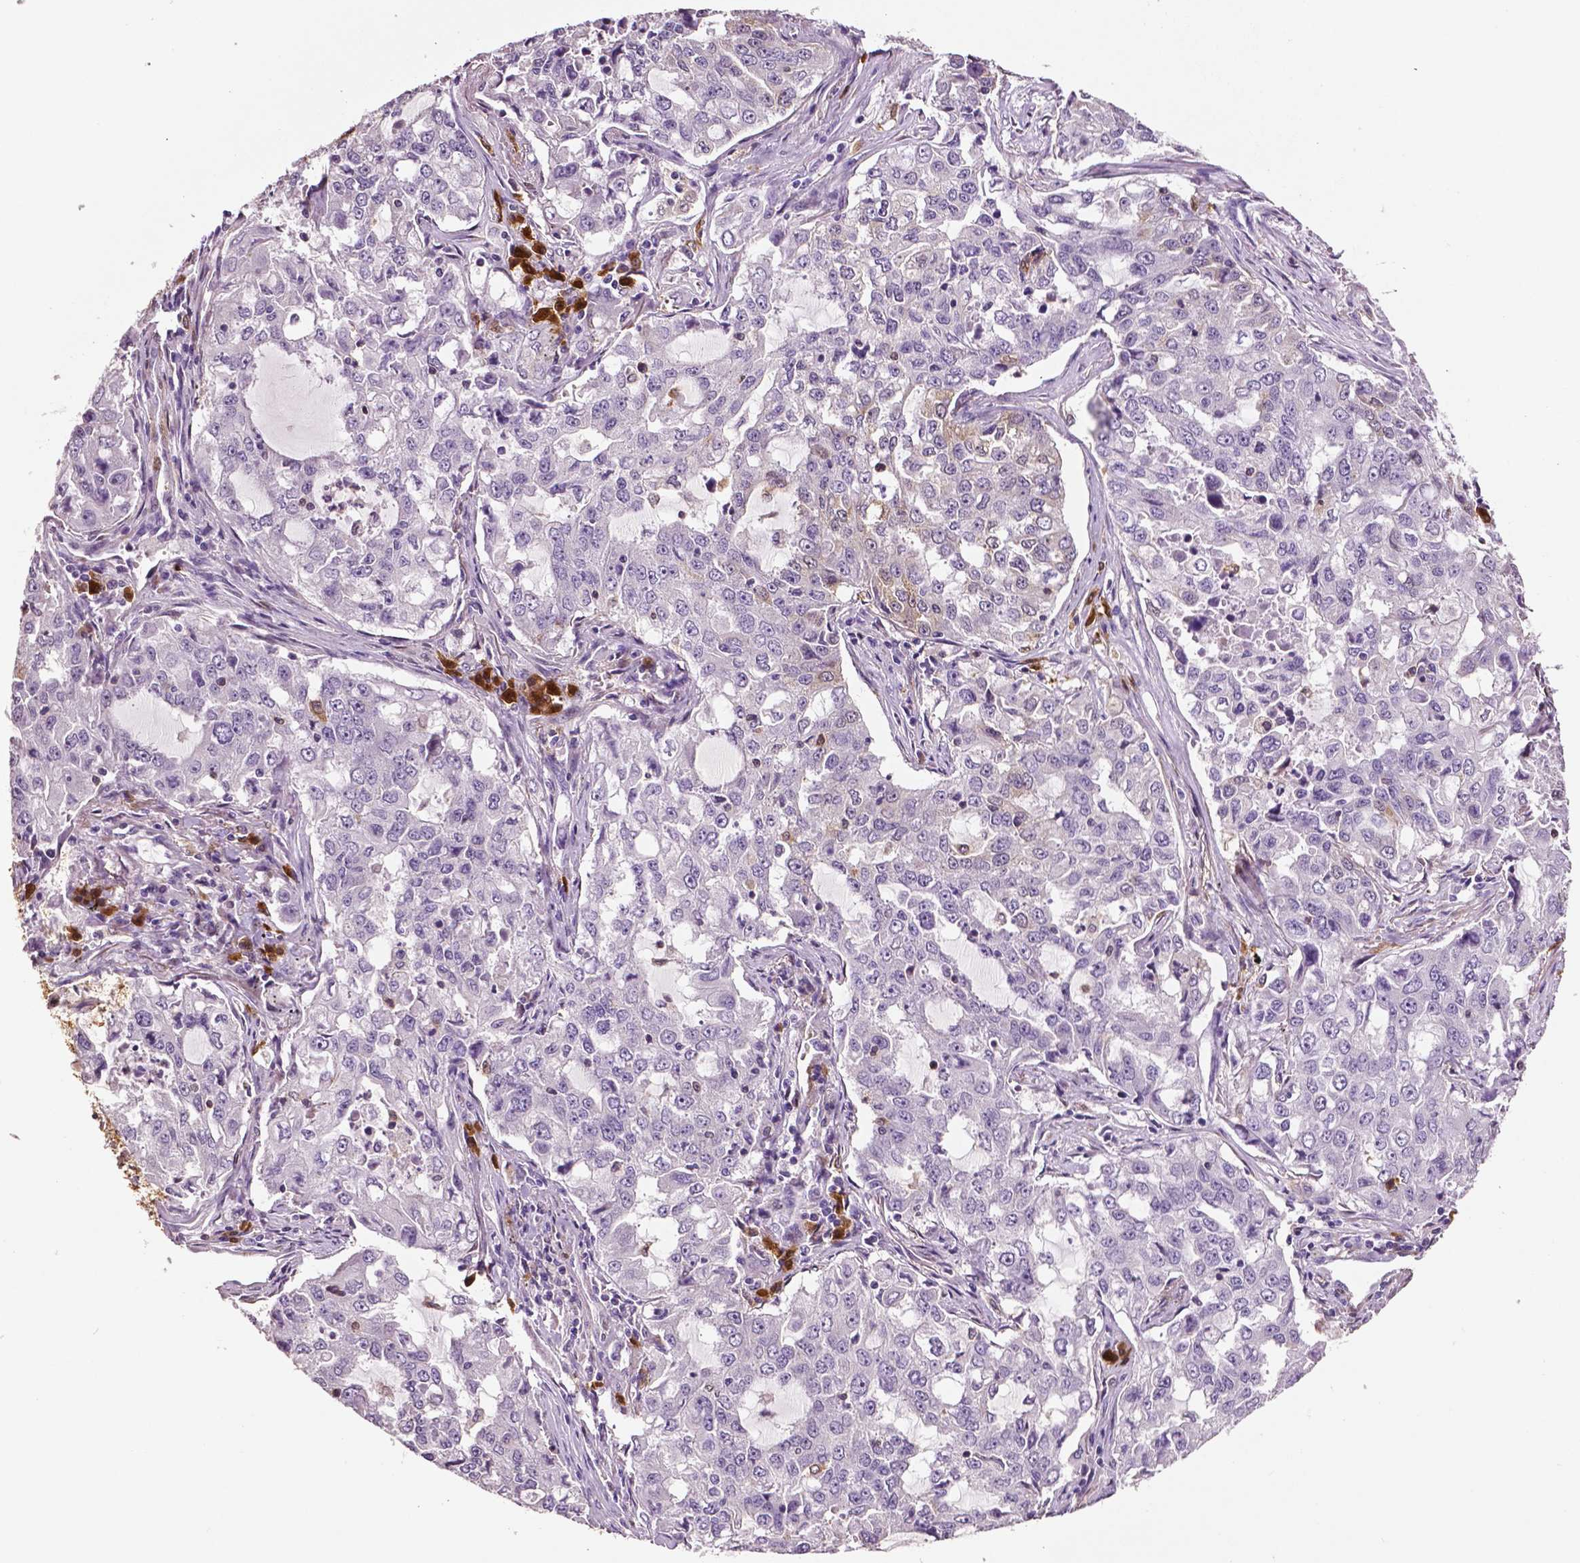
{"staining": {"intensity": "negative", "quantity": "none", "location": "none"}, "tissue": "lung cancer", "cell_type": "Tumor cells", "image_type": "cancer", "snomed": [{"axis": "morphology", "description": "Adenocarcinoma, NOS"}, {"axis": "topography", "description": "Lung"}], "caption": "DAB (3,3'-diaminobenzidine) immunohistochemical staining of lung adenocarcinoma shows no significant expression in tumor cells. Brightfield microscopy of IHC stained with DAB (3,3'-diaminobenzidine) (brown) and hematoxylin (blue), captured at high magnification.", "gene": "PHGDH", "patient": {"sex": "female", "age": 61}}